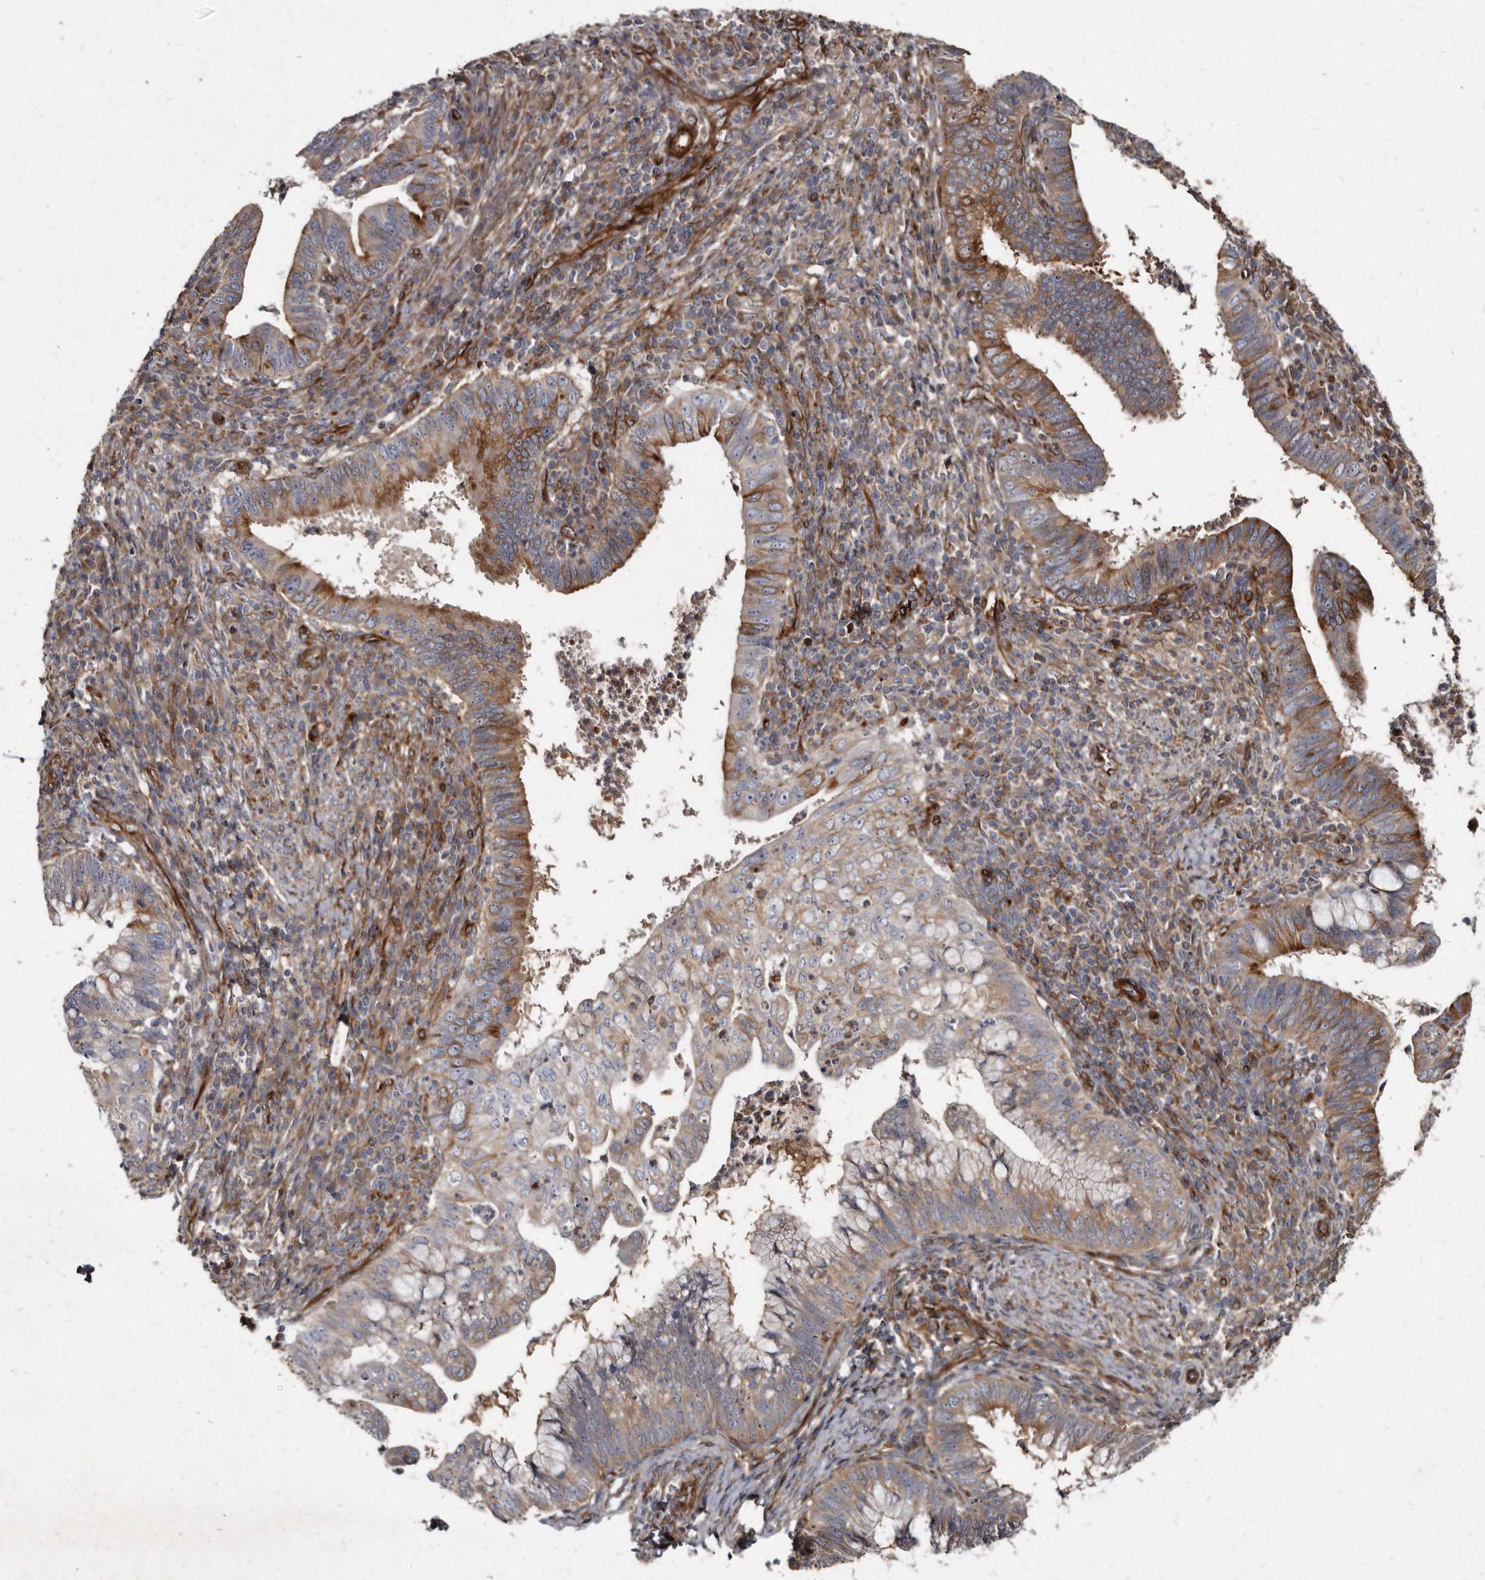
{"staining": {"intensity": "moderate", "quantity": ">75%", "location": "cytoplasmic/membranous"}, "tissue": "cervical cancer", "cell_type": "Tumor cells", "image_type": "cancer", "snomed": [{"axis": "morphology", "description": "Adenocarcinoma, NOS"}, {"axis": "topography", "description": "Cervix"}], "caption": "DAB (3,3'-diaminobenzidine) immunohistochemical staining of human cervical adenocarcinoma displays moderate cytoplasmic/membranous protein expression in approximately >75% of tumor cells.", "gene": "KCTD20", "patient": {"sex": "female", "age": 36}}